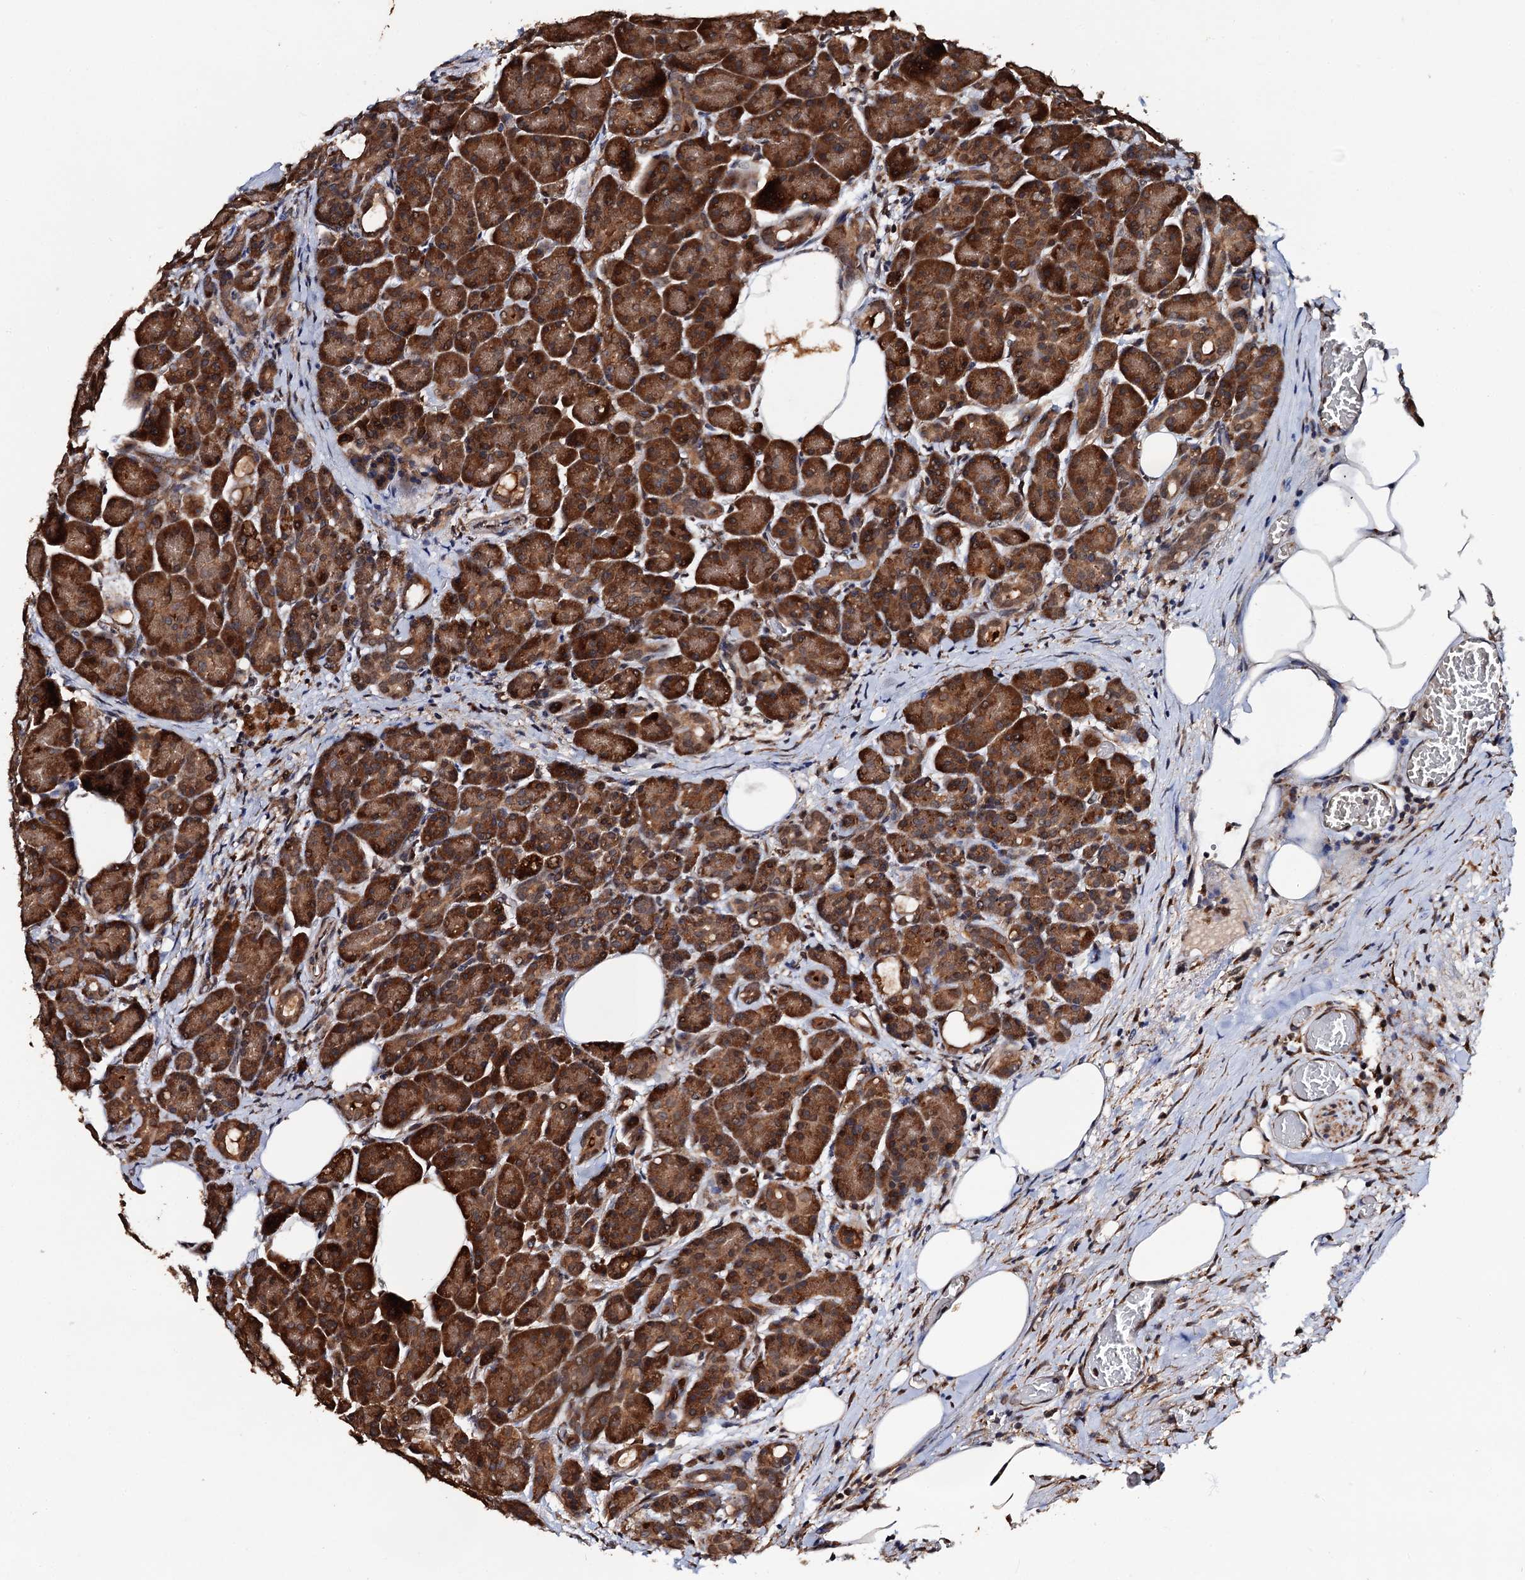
{"staining": {"intensity": "strong", "quantity": ">75%", "location": "cytoplasmic/membranous"}, "tissue": "pancreas", "cell_type": "Exocrine glandular cells", "image_type": "normal", "snomed": [{"axis": "morphology", "description": "Normal tissue, NOS"}, {"axis": "topography", "description": "Pancreas"}], "caption": "Immunohistochemistry (IHC) staining of normal pancreas, which shows high levels of strong cytoplasmic/membranous positivity in approximately >75% of exocrine glandular cells indicating strong cytoplasmic/membranous protein staining. The staining was performed using DAB (brown) for protein detection and nuclei were counterstained in hematoxylin (blue).", "gene": "MIER2", "patient": {"sex": "male", "age": 63}}